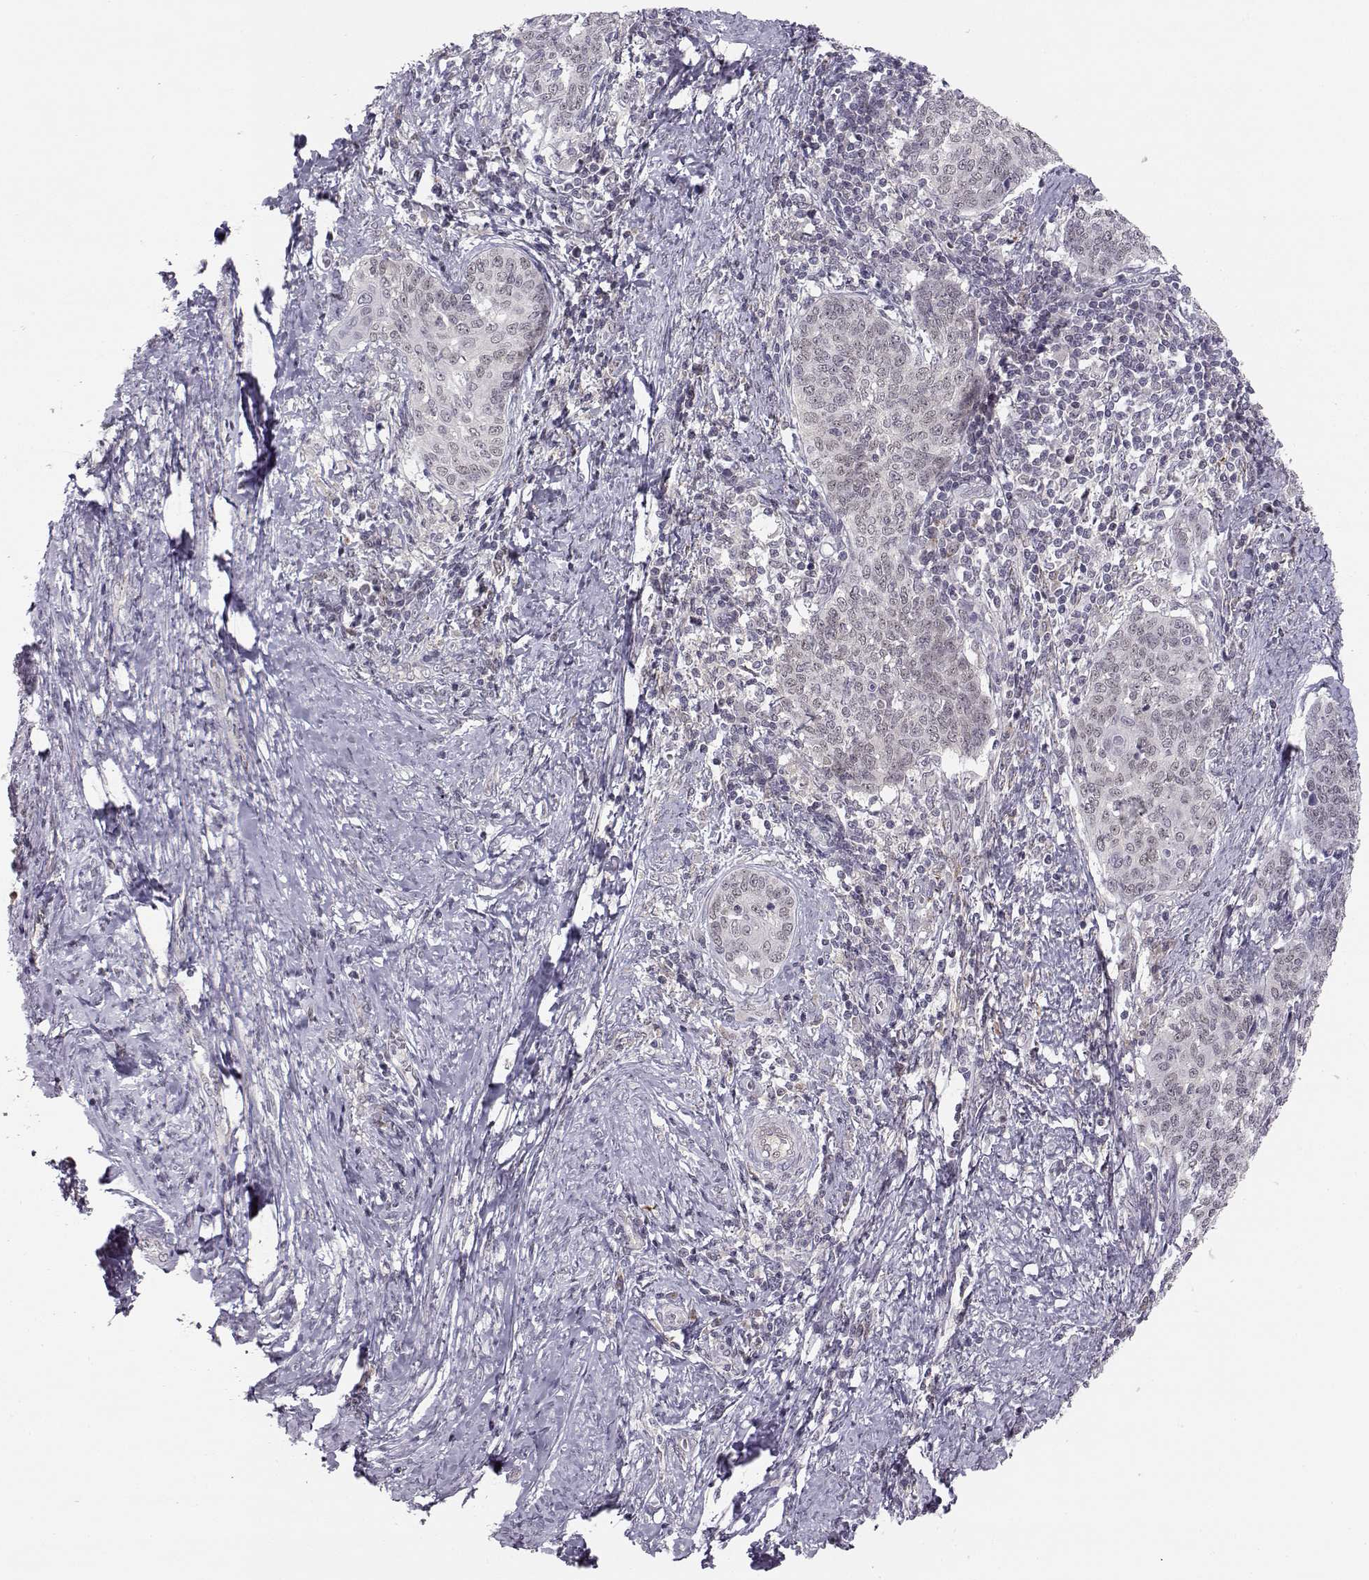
{"staining": {"intensity": "negative", "quantity": "none", "location": "none"}, "tissue": "cervical cancer", "cell_type": "Tumor cells", "image_type": "cancer", "snomed": [{"axis": "morphology", "description": "Squamous cell carcinoma, NOS"}, {"axis": "topography", "description": "Cervix"}], "caption": "Immunohistochemistry of human cervical cancer (squamous cell carcinoma) exhibits no staining in tumor cells. (Brightfield microscopy of DAB immunohistochemistry (IHC) at high magnification).", "gene": "KIF13B", "patient": {"sex": "female", "age": 39}}